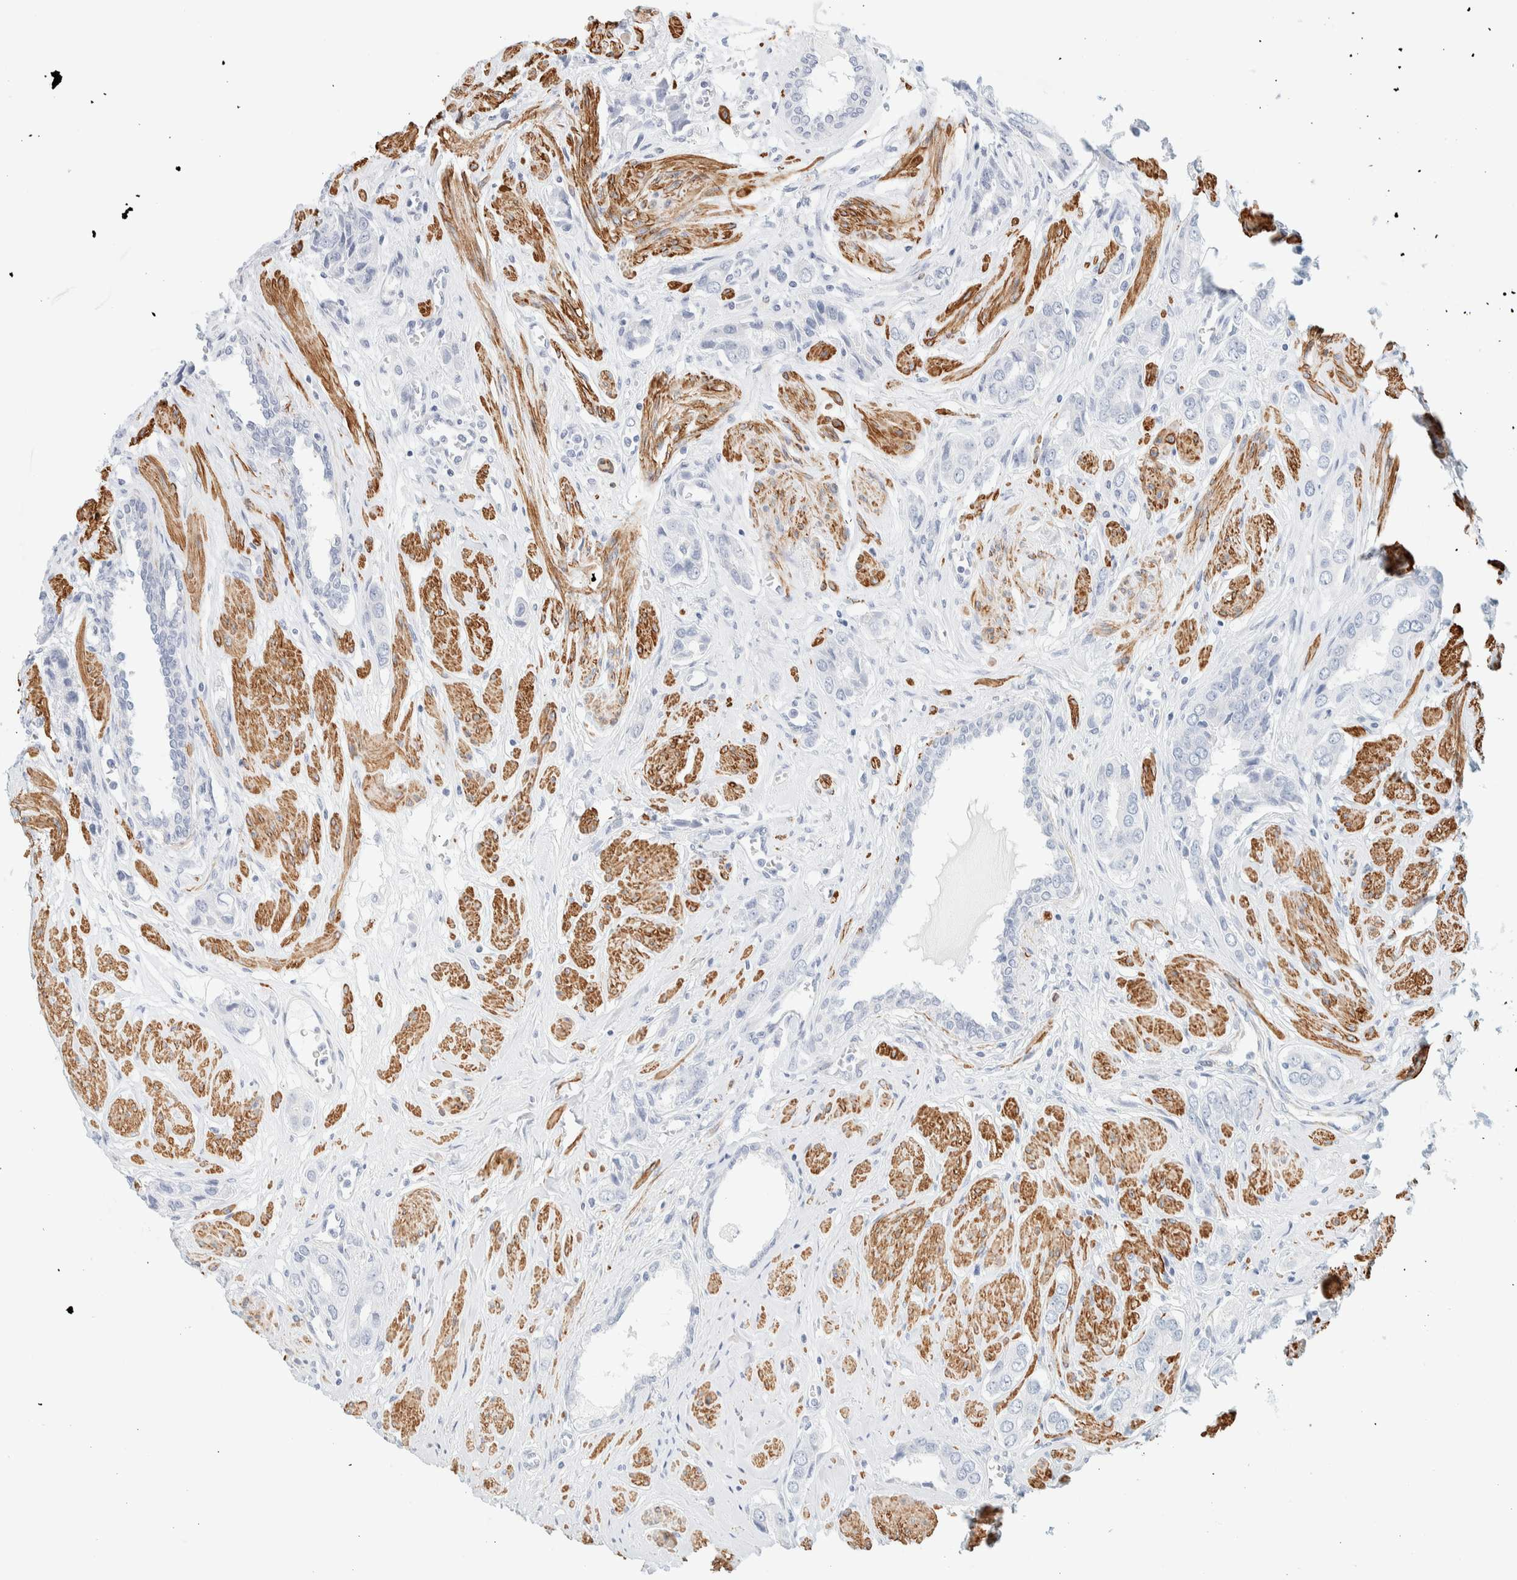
{"staining": {"intensity": "negative", "quantity": "none", "location": "none"}, "tissue": "prostate cancer", "cell_type": "Tumor cells", "image_type": "cancer", "snomed": [{"axis": "morphology", "description": "Adenocarcinoma, High grade"}, {"axis": "topography", "description": "Prostate"}], "caption": "This micrograph is of prostate cancer (adenocarcinoma (high-grade)) stained with immunohistochemistry to label a protein in brown with the nuclei are counter-stained blue. There is no staining in tumor cells.", "gene": "AFMID", "patient": {"sex": "male", "age": 52}}